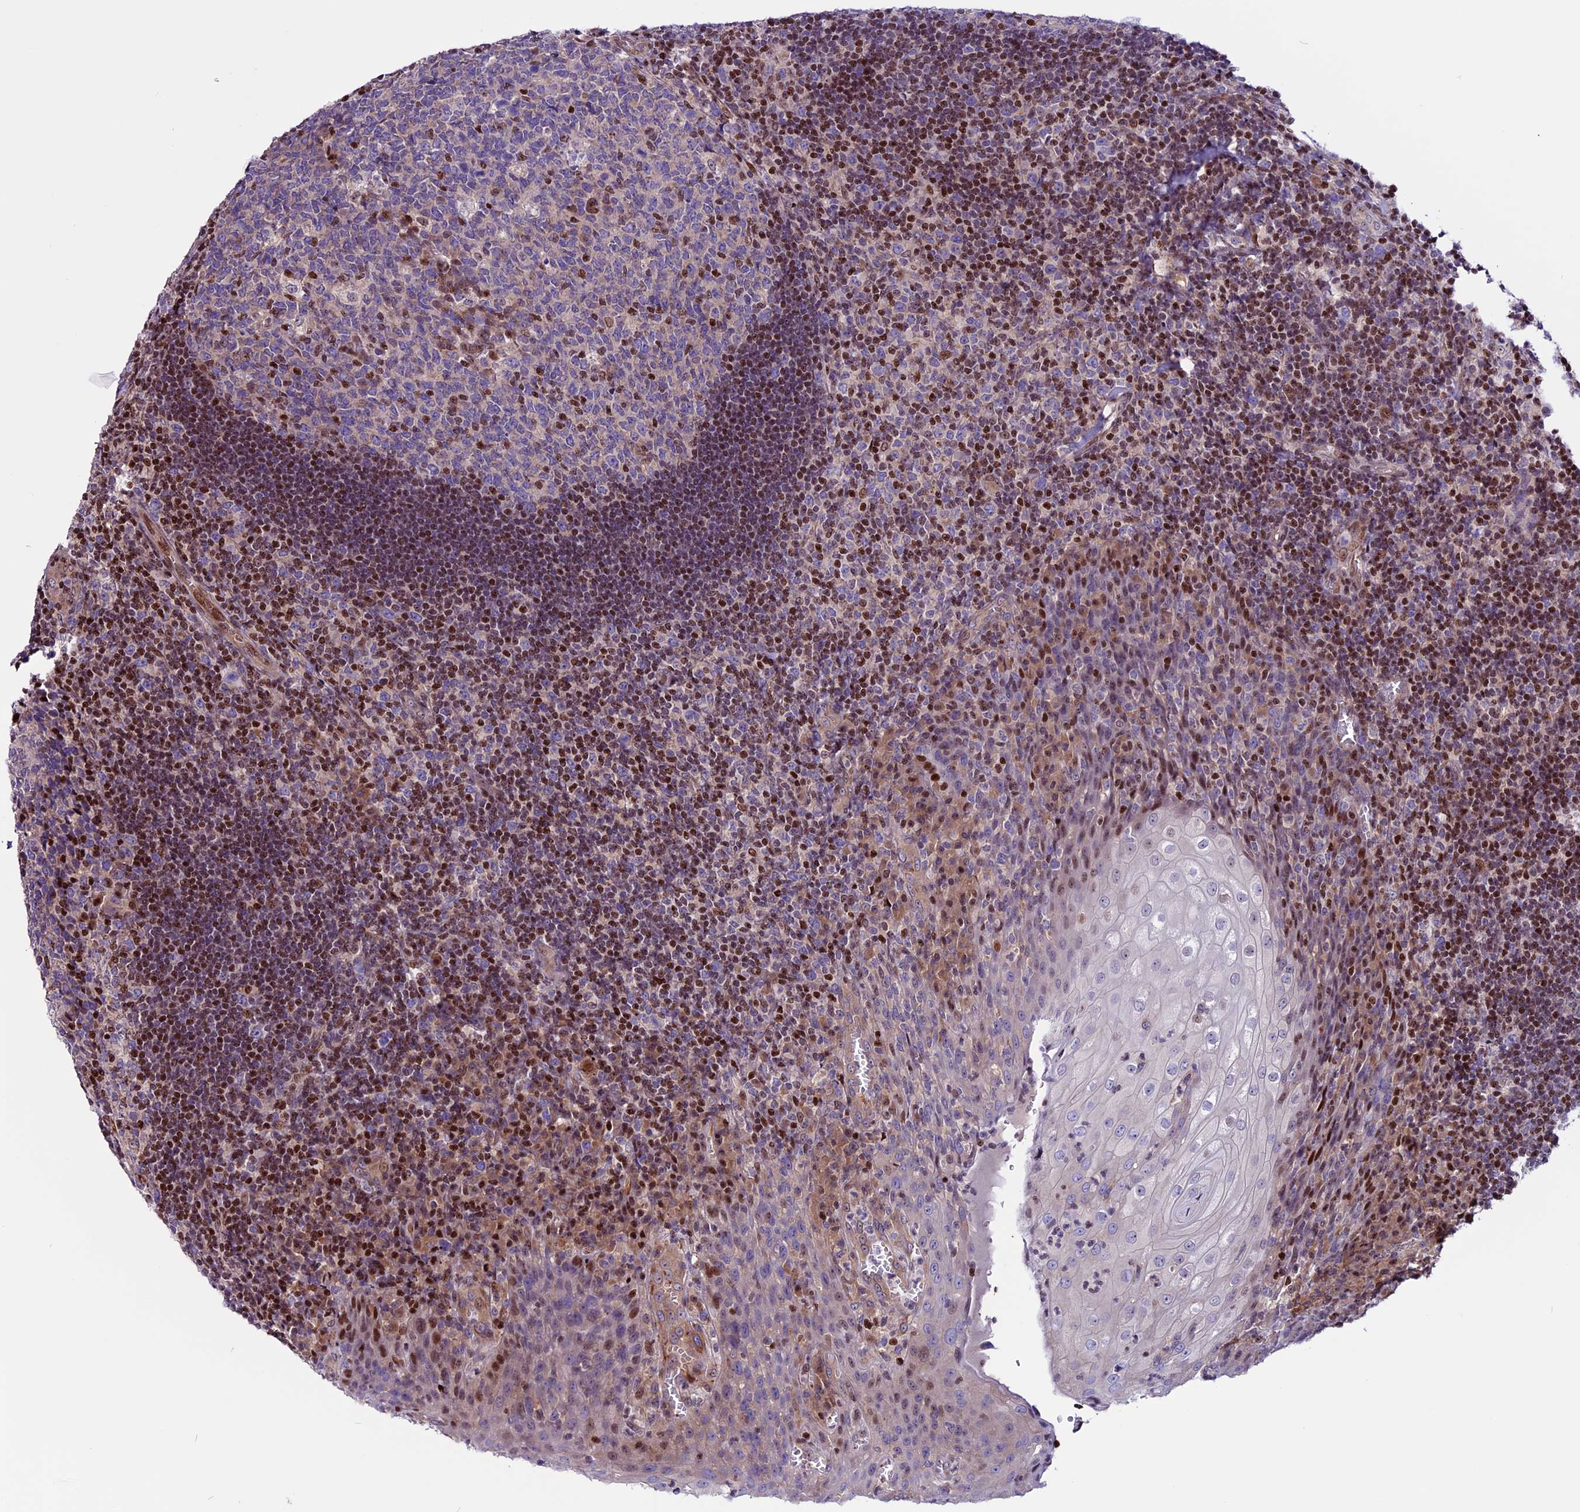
{"staining": {"intensity": "moderate", "quantity": "<25%", "location": "nuclear"}, "tissue": "tonsil", "cell_type": "Germinal center cells", "image_type": "normal", "snomed": [{"axis": "morphology", "description": "Normal tissue, NOS"}, {"axis": "topography", "description": "Tonsil"}], "caption": "Protein expression analysis of normal tonsil demonstrates moderate nuclear expression in about <25% of germinal center cells. The protein is stained brown, and the nuclei are stained in blue (DAB (3,3'-diaminobenzidine) IHC with brightfield microscopy, high magnification).", "gene": "RINL", "patient": {"sex": "male", "age": 17}}